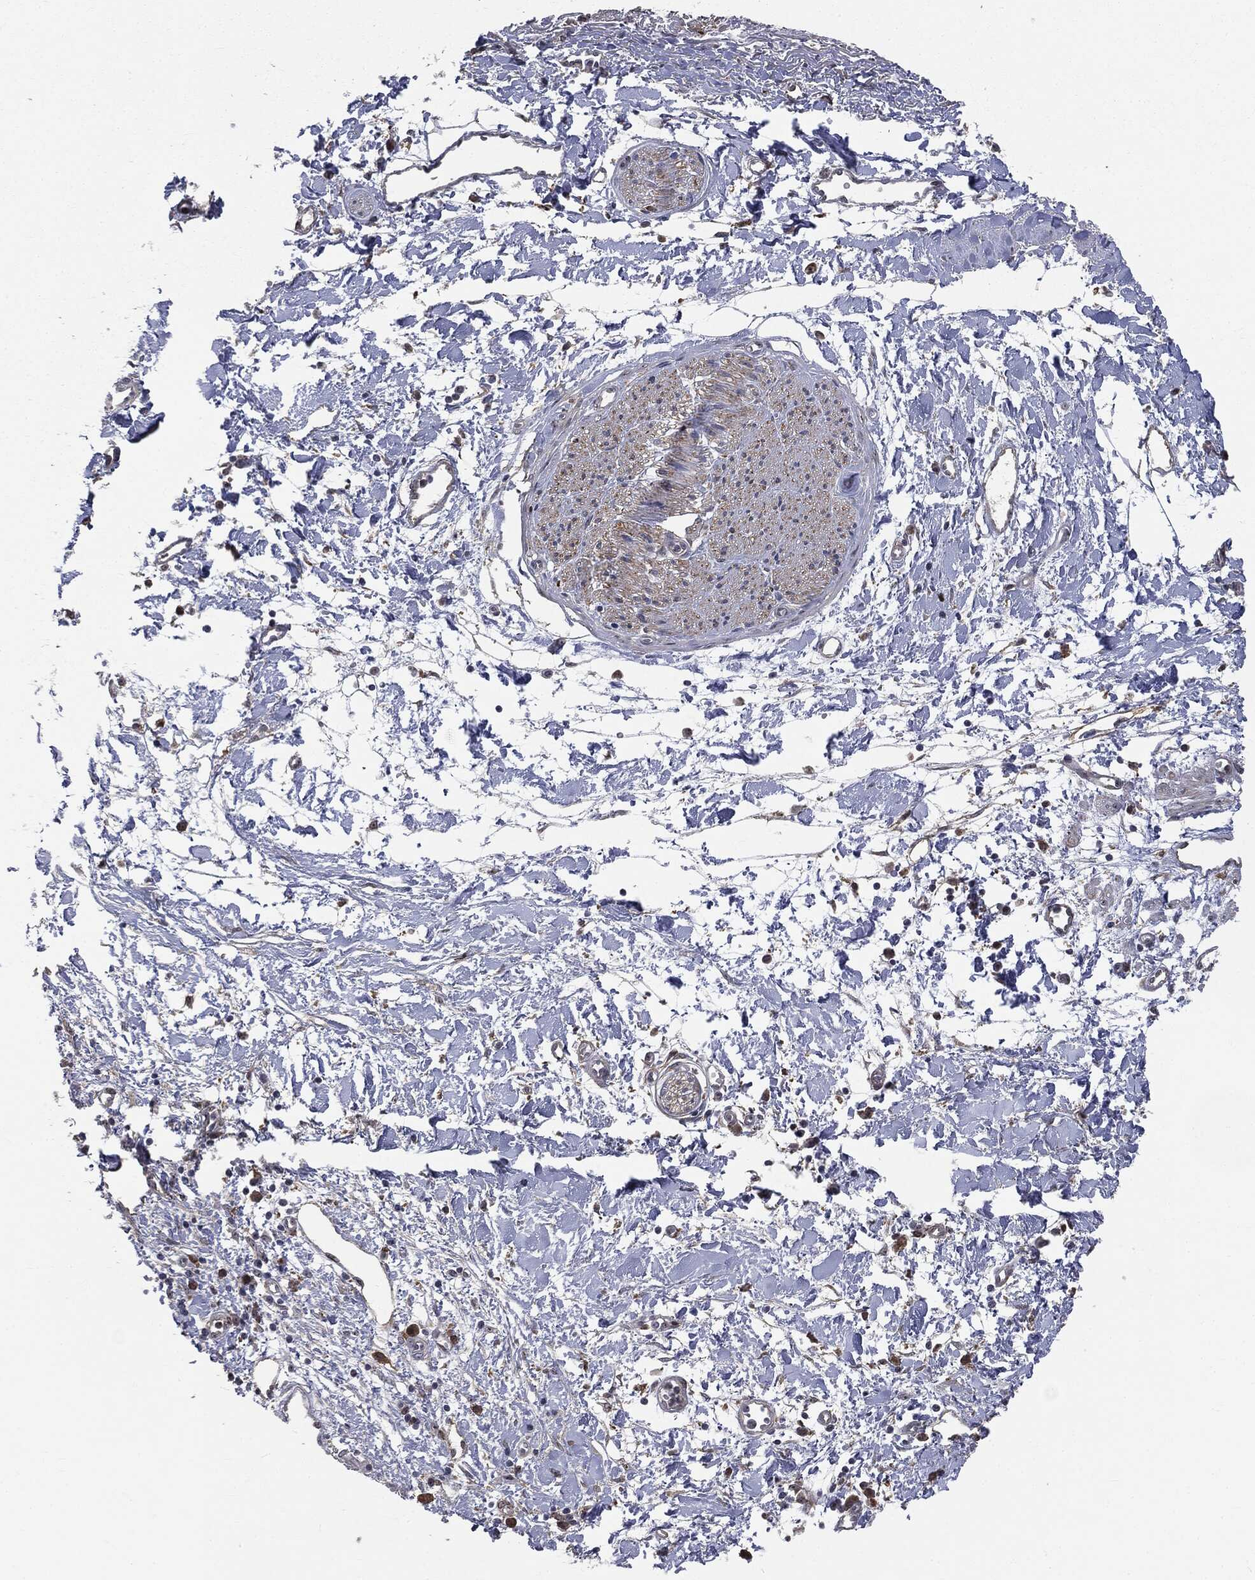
{"staining": {"intensity": "weak", "quantity": "25%-75%", "location": "cytoplasmic/membranous"}, "tissue": "soft tissue", "cell_type": "Fibroblasts", "image_type": "normal", "snomed": [{"axis": "morphology", "description": "Normal tissue, NOS"}, {"axis": "morphology", "description": "Adenocarcinoma, NOS"}, {"axis": "topography", "description": "Pancreas"}, {"axis": "topography", "description": "Peripheral nerve tissue"}], "caption": "Immunohistochemistry (IHC) micrograph of unremarkable soft tissue: soft tissue stained using immunohistochemistry shows low levels of weak protein expression localized specifically in the cytoplasmic/membranous of fibroblasts, appearing as a cytoplasmic/membranous brown color.", "gene": "TRMT1L", "patient": {"sex": "male", "age": 61}}